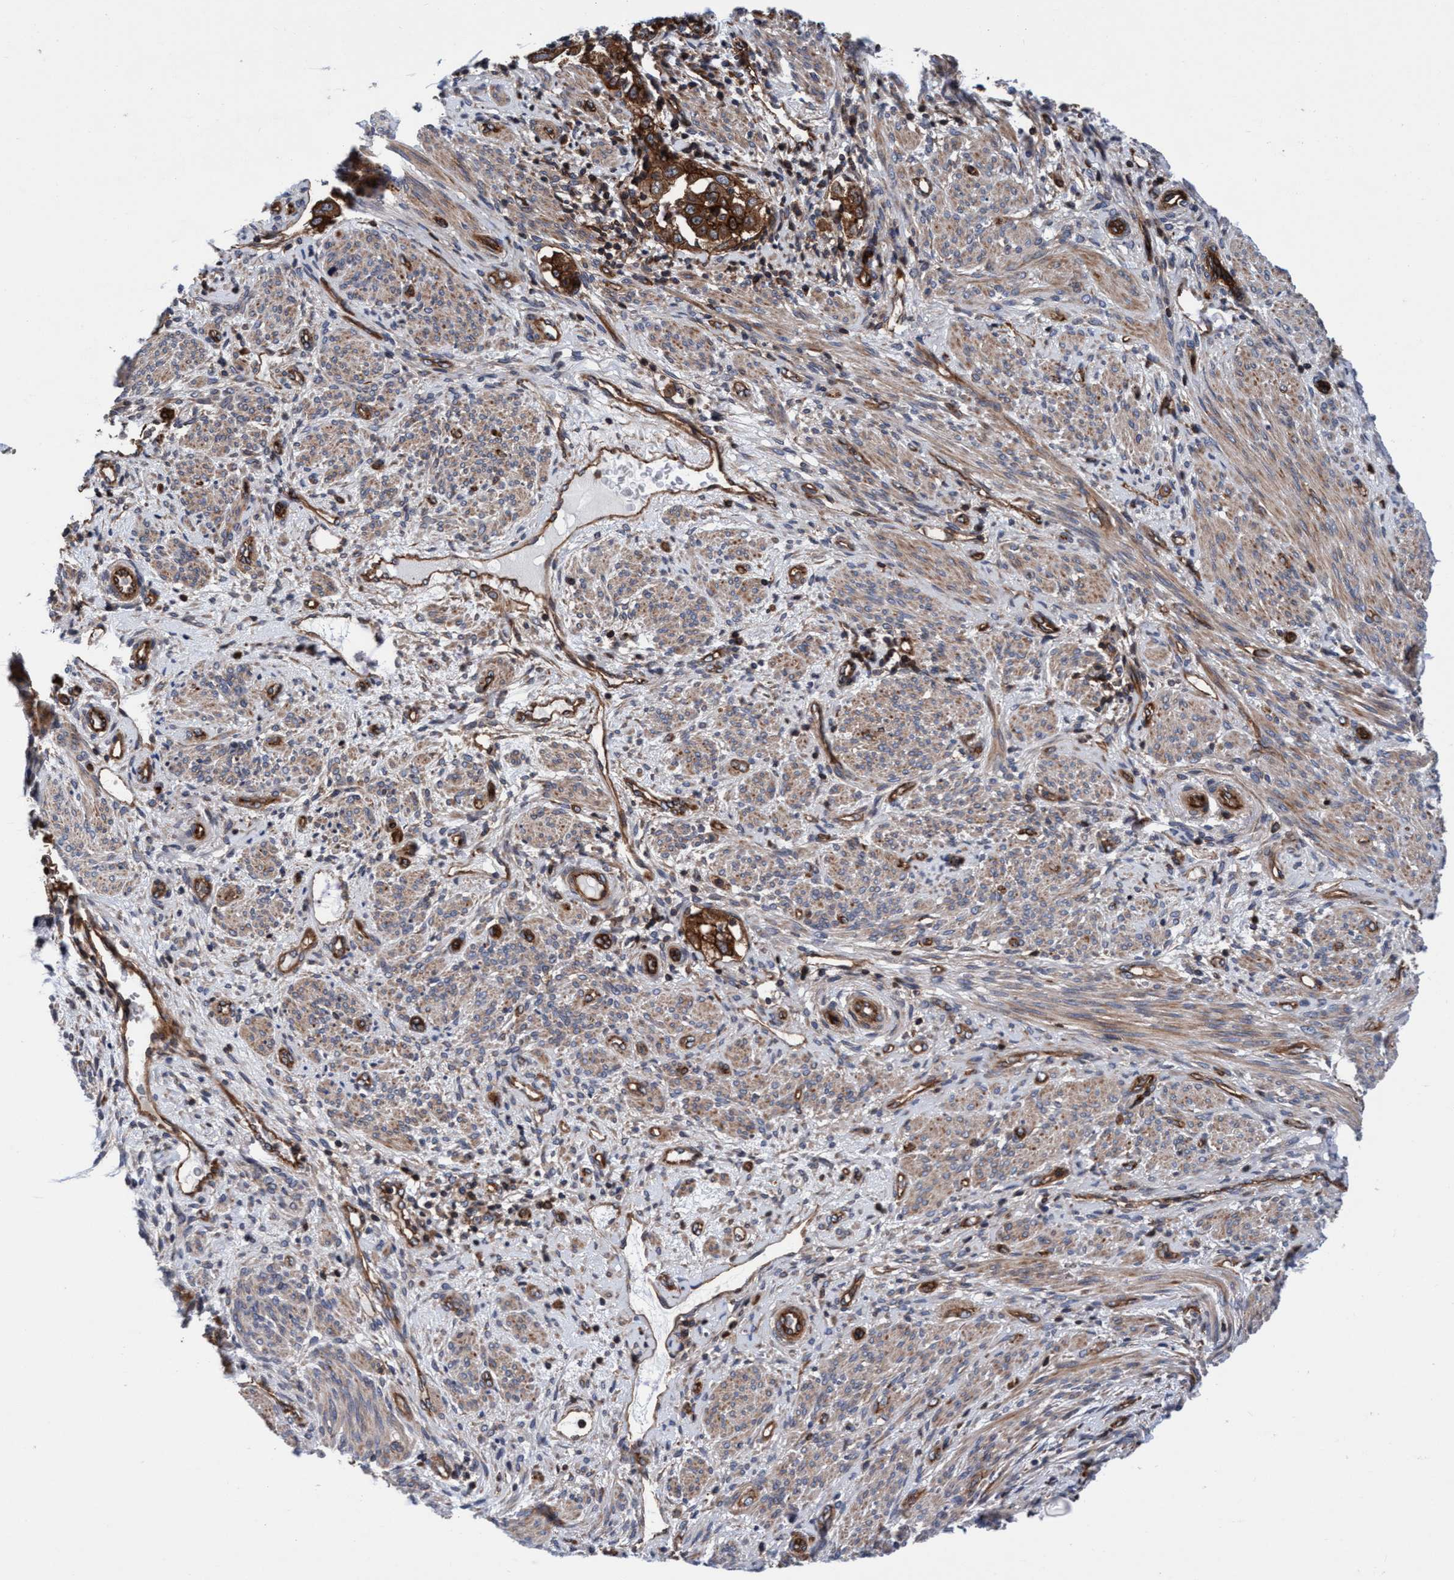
{"staining": {"intensity": "strong", "quantity": ">75%", "location": "cytoplasmic/membranous"}, "tissue": "endometrial cancer", "cell_type": "Tumor cells", "image_type": "cancer", "snomed": [{"axis": "morphology", "description": "Adenocarcinoma, NOS"}, {"axis": "topography", "description": "Endometrium"}], "caption": "This is an image of immunohistochemistry staining of adenocarcinoma (endometrial), which shows strong staining in the cytoplasmic/membranous of tumor cells.", "gene": "MCM3AP", "patient": {"sex": "female", "age": 85}}